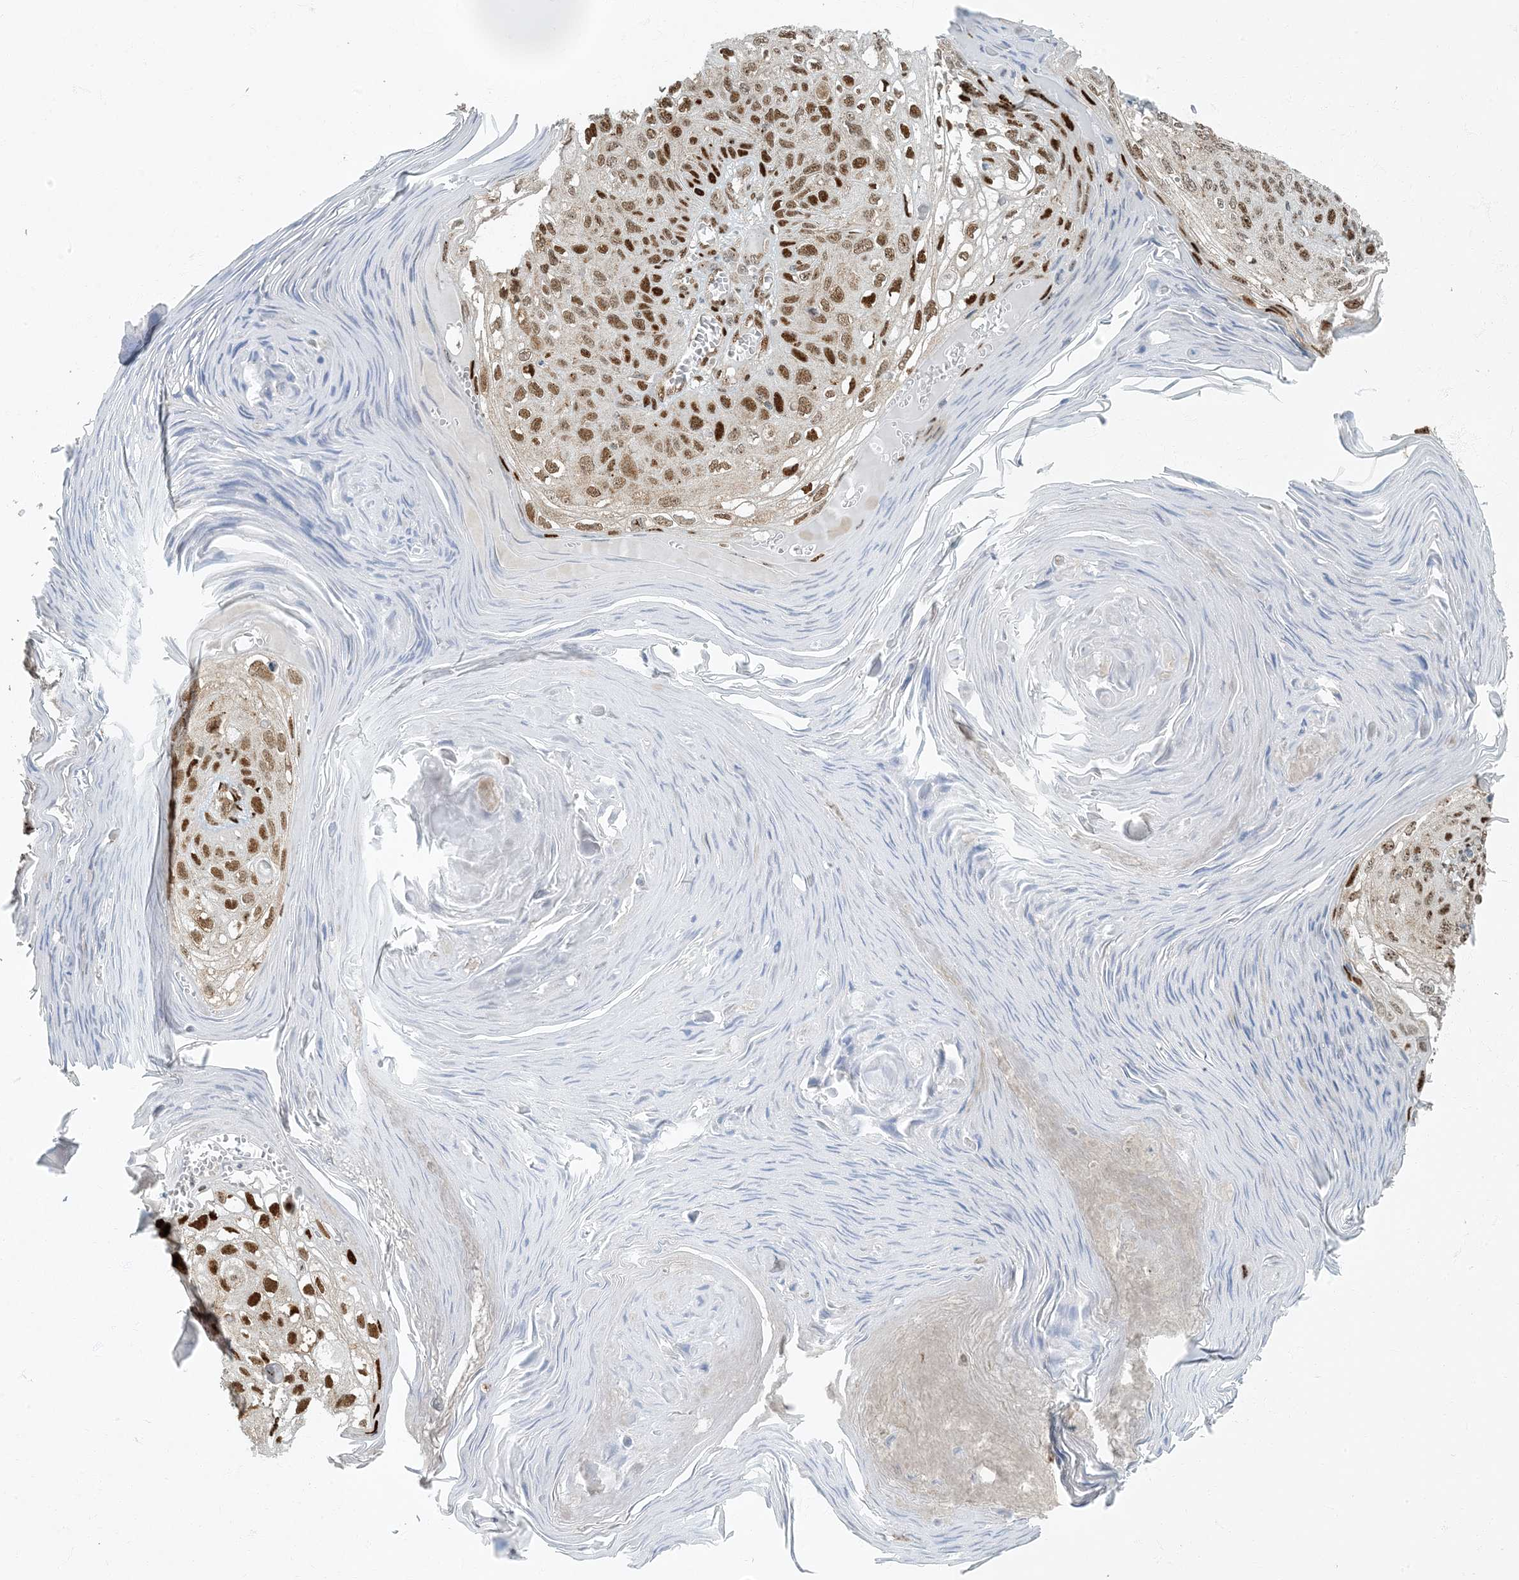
{"staining": {"intensity": "strong", "quantity": ">75%", "location": "nuclear"}, "tissue": "skin cancer", "cell_type": "Tumor cells", "image_type": "cancer", "snomed": [{"axis": "morphology", "description": "Squamous cell carcinoma, NOS"}, {"axis": "topography", "description": "Skin"}], "caption": "This histopathology image reveals IHC staining of skin cancer (squamous cell carcinoma), with high strong nuclear expression in about >75% of tumor cells.", "gene": "MBD1", "patient": {"sex": "female", "age": 90}}